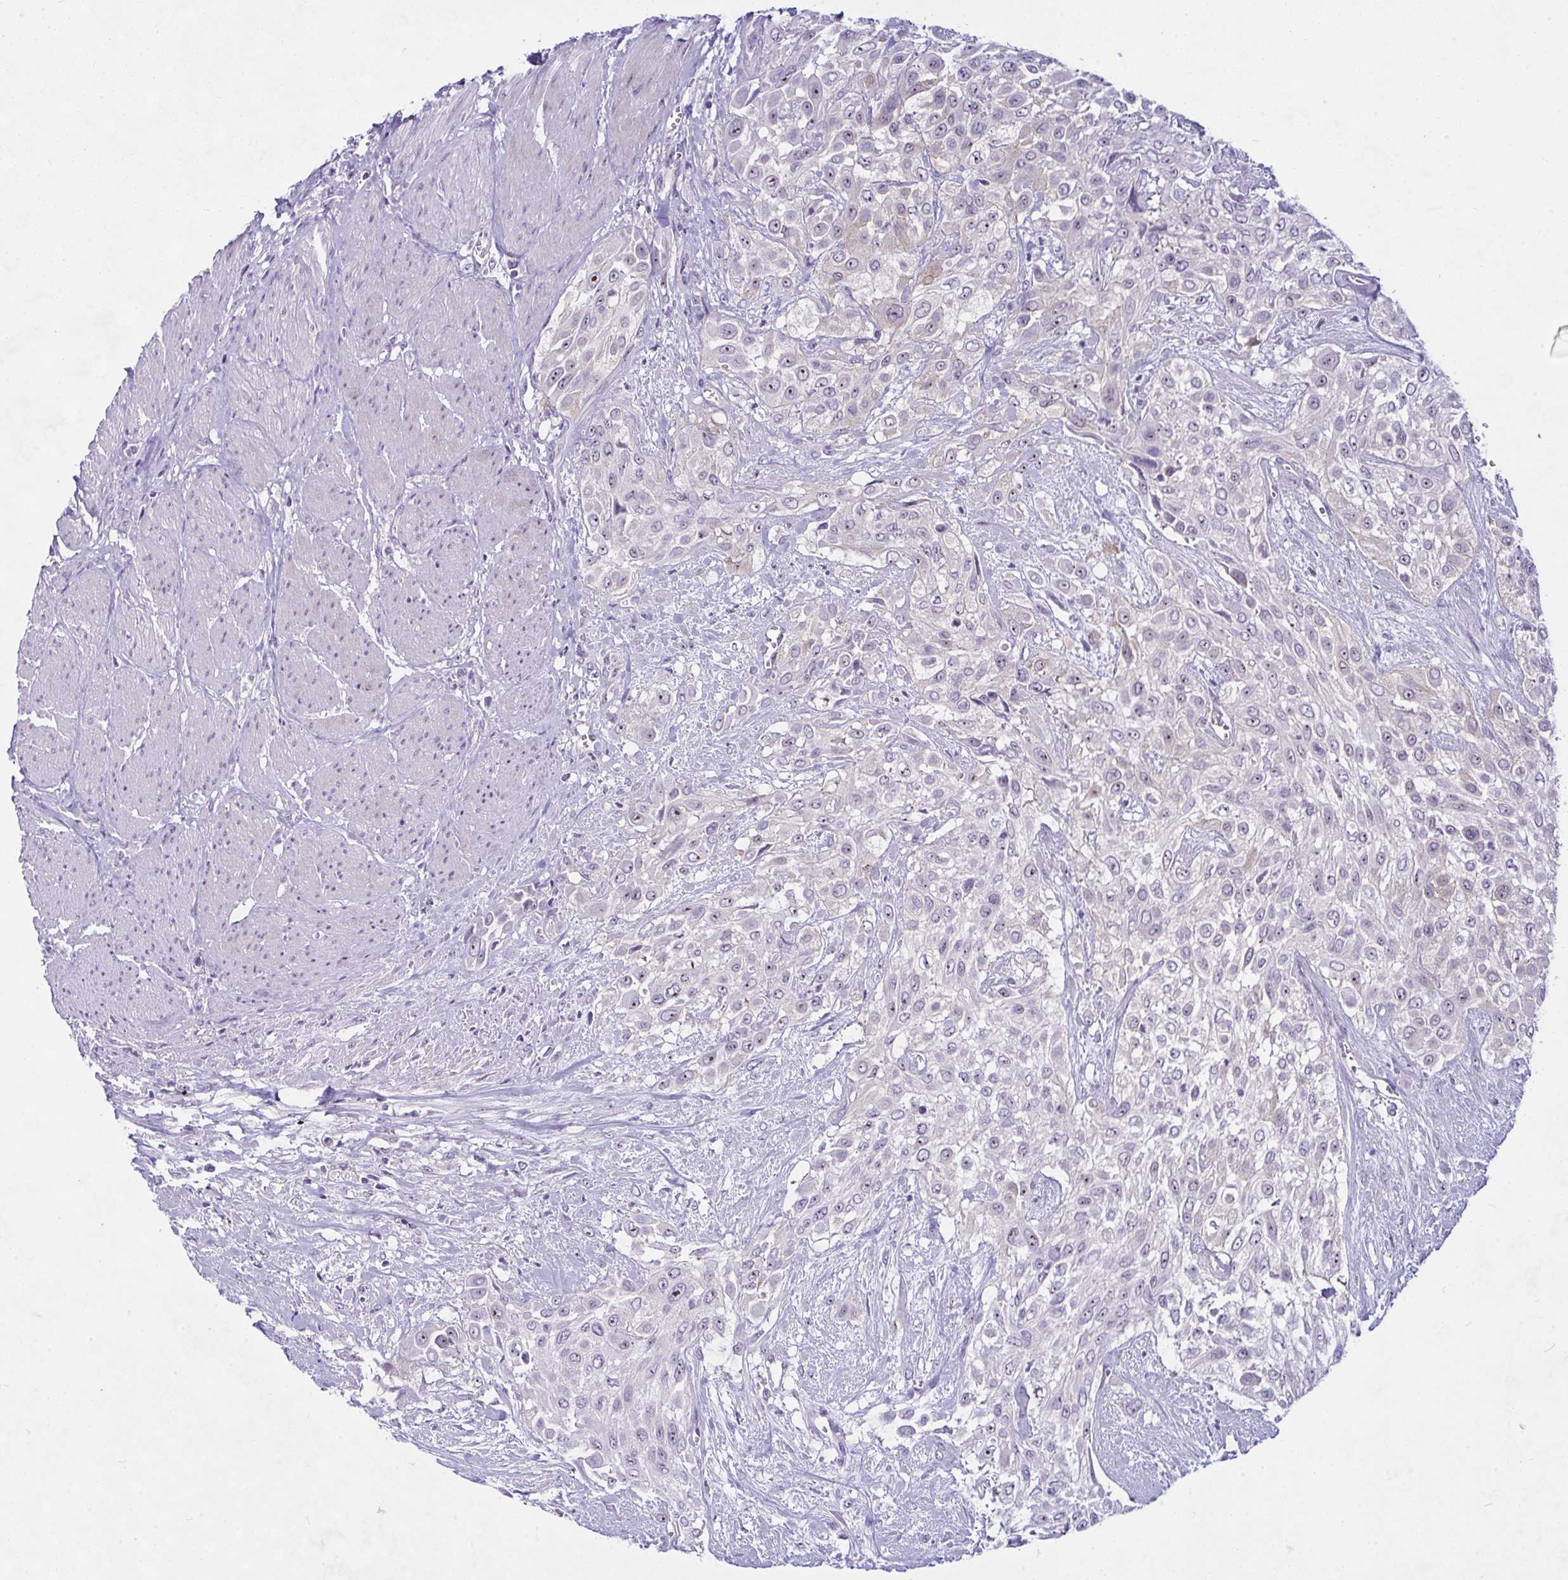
{"staining": {"intensity": "moderate", "quantity": "<25%", "location": "nuclear"}, "tissue": "urothelial cancer", "cell_type": "Tumor cells", "image_type": "cancer", "snomed": [{"axis": "morphology", "description": "Urothelial carcinoma, High grade"}, {"axis": "topography", "description": "Urinary bladder"}], "caption": "Urothelial cancer was stained to show a protein in brown. There is low levels of moderate nuclear positivity in about <25% of tumor cells.", "gene": "NFXL1", "patient": {"sex": "male", "age": 57}}